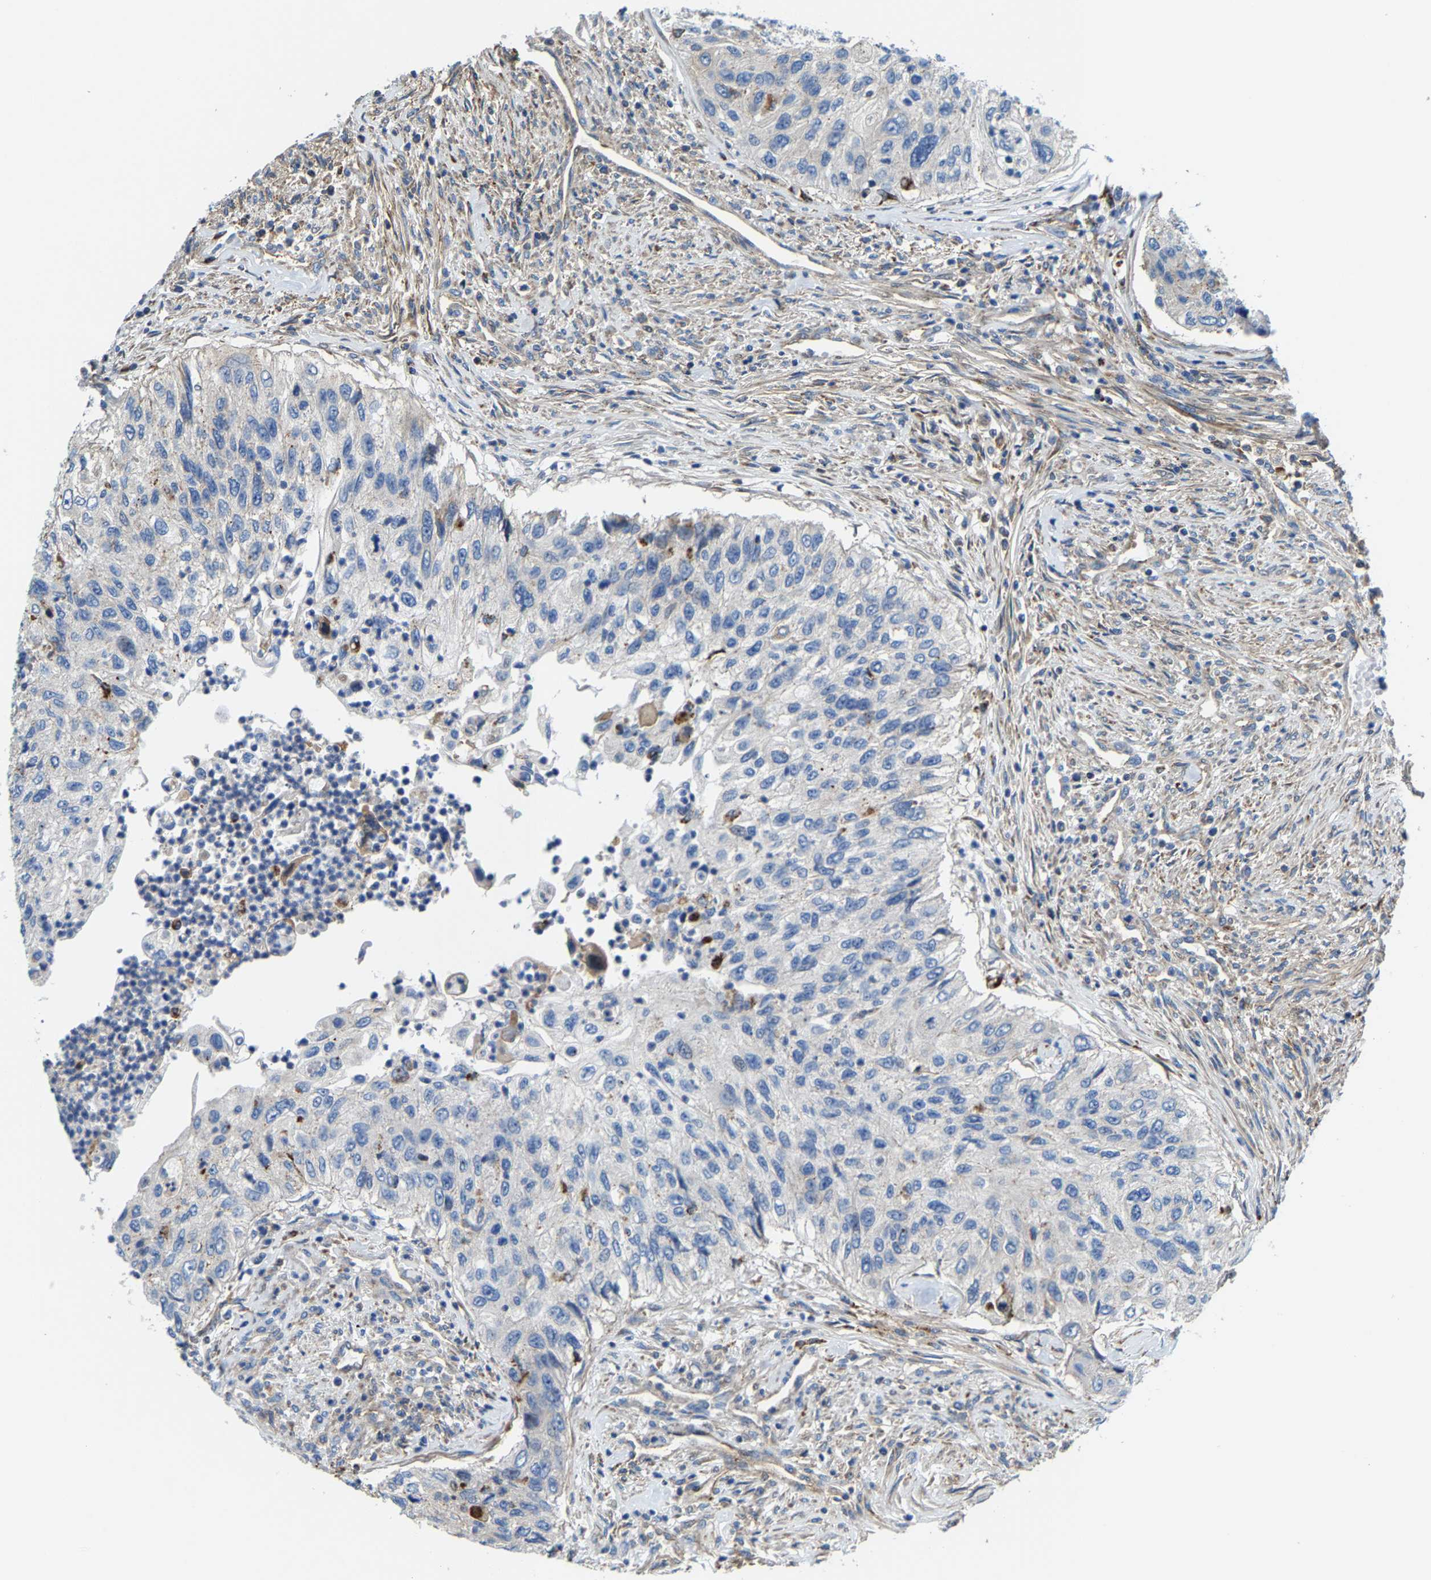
{"staining": {"intensity": "negative", "quantity": "none", "location": "none"}, "tissue": "urothelial cancer", "cell_type": "Tumor cells", "image_type": "cancer", "snomed": [{"axis": "morphology", "description": "Urothelial carcinoma, High grade"}, {"axis": "topography", "description": "Urinary bladder"}], "caption": "IHC micrograph of urothelial cancer stained for a protein (brown), which exhibits no positivity in tumor cells.", "gene": "DPP7", "patient": {"sex": "female", "age": 60}}